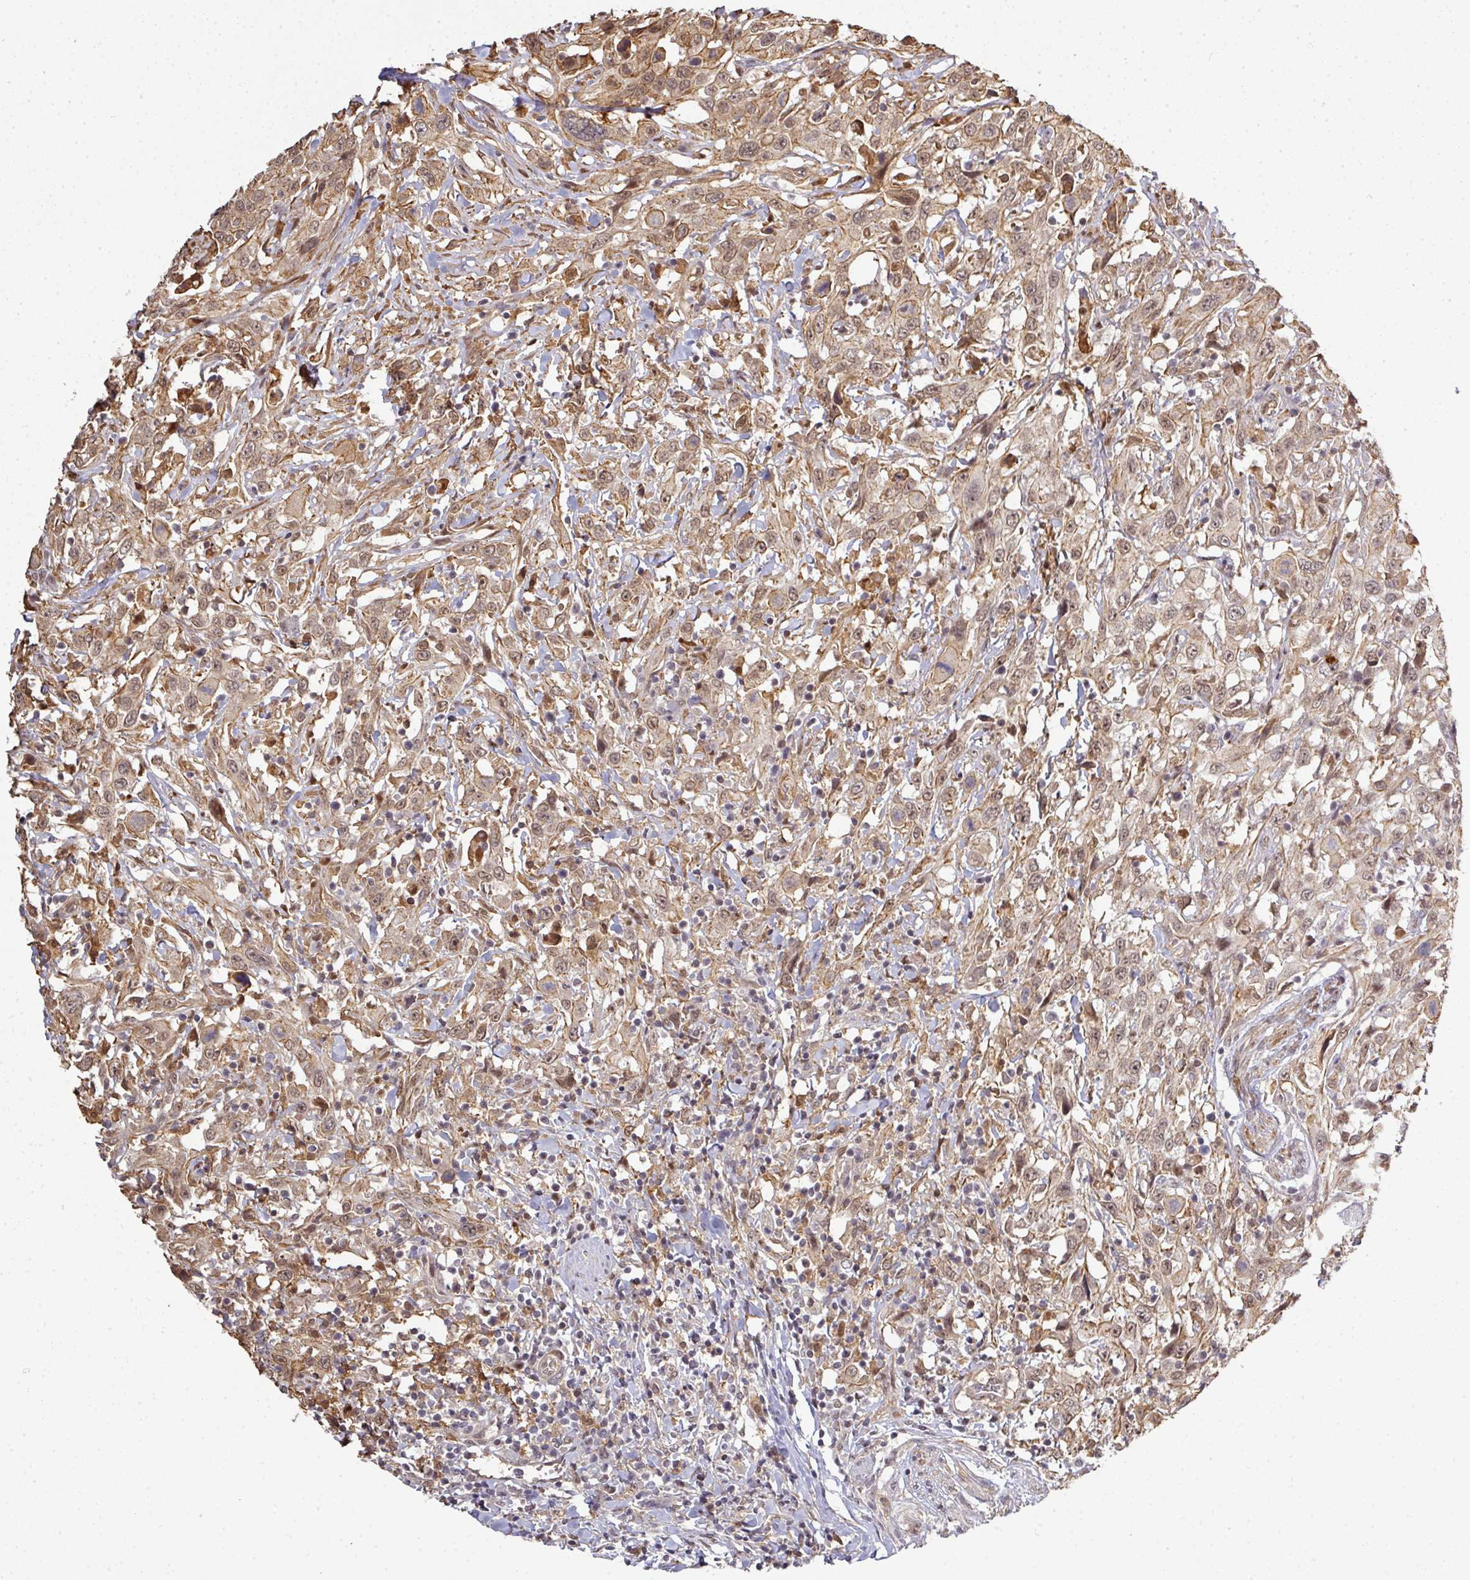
{"staining": {"intensity": "moderate", "quantity": ">75%", "location": "cytoplasmic/membranous,nuclear"}, "tissue": "urothelial cancer", "cell_type": "Tumor cells", "image_type": "cancer", "snomed": [{"axis": "morphology", "description": "Urothelial carcinoma, High grade"}, {"axis": "topography", "description": "Urinary bladder"}], "caption": "Immunohistochemical staining of urothelial cancer reveals medium levels of moderate cytoplasmic/membranous and nuclear positivity in approximately >75% of tumor cells. (IHC, brightfield microscopy, high magnification).", "gene": "GTF2H3", "patient": {"sex": "male", "age": 61}}